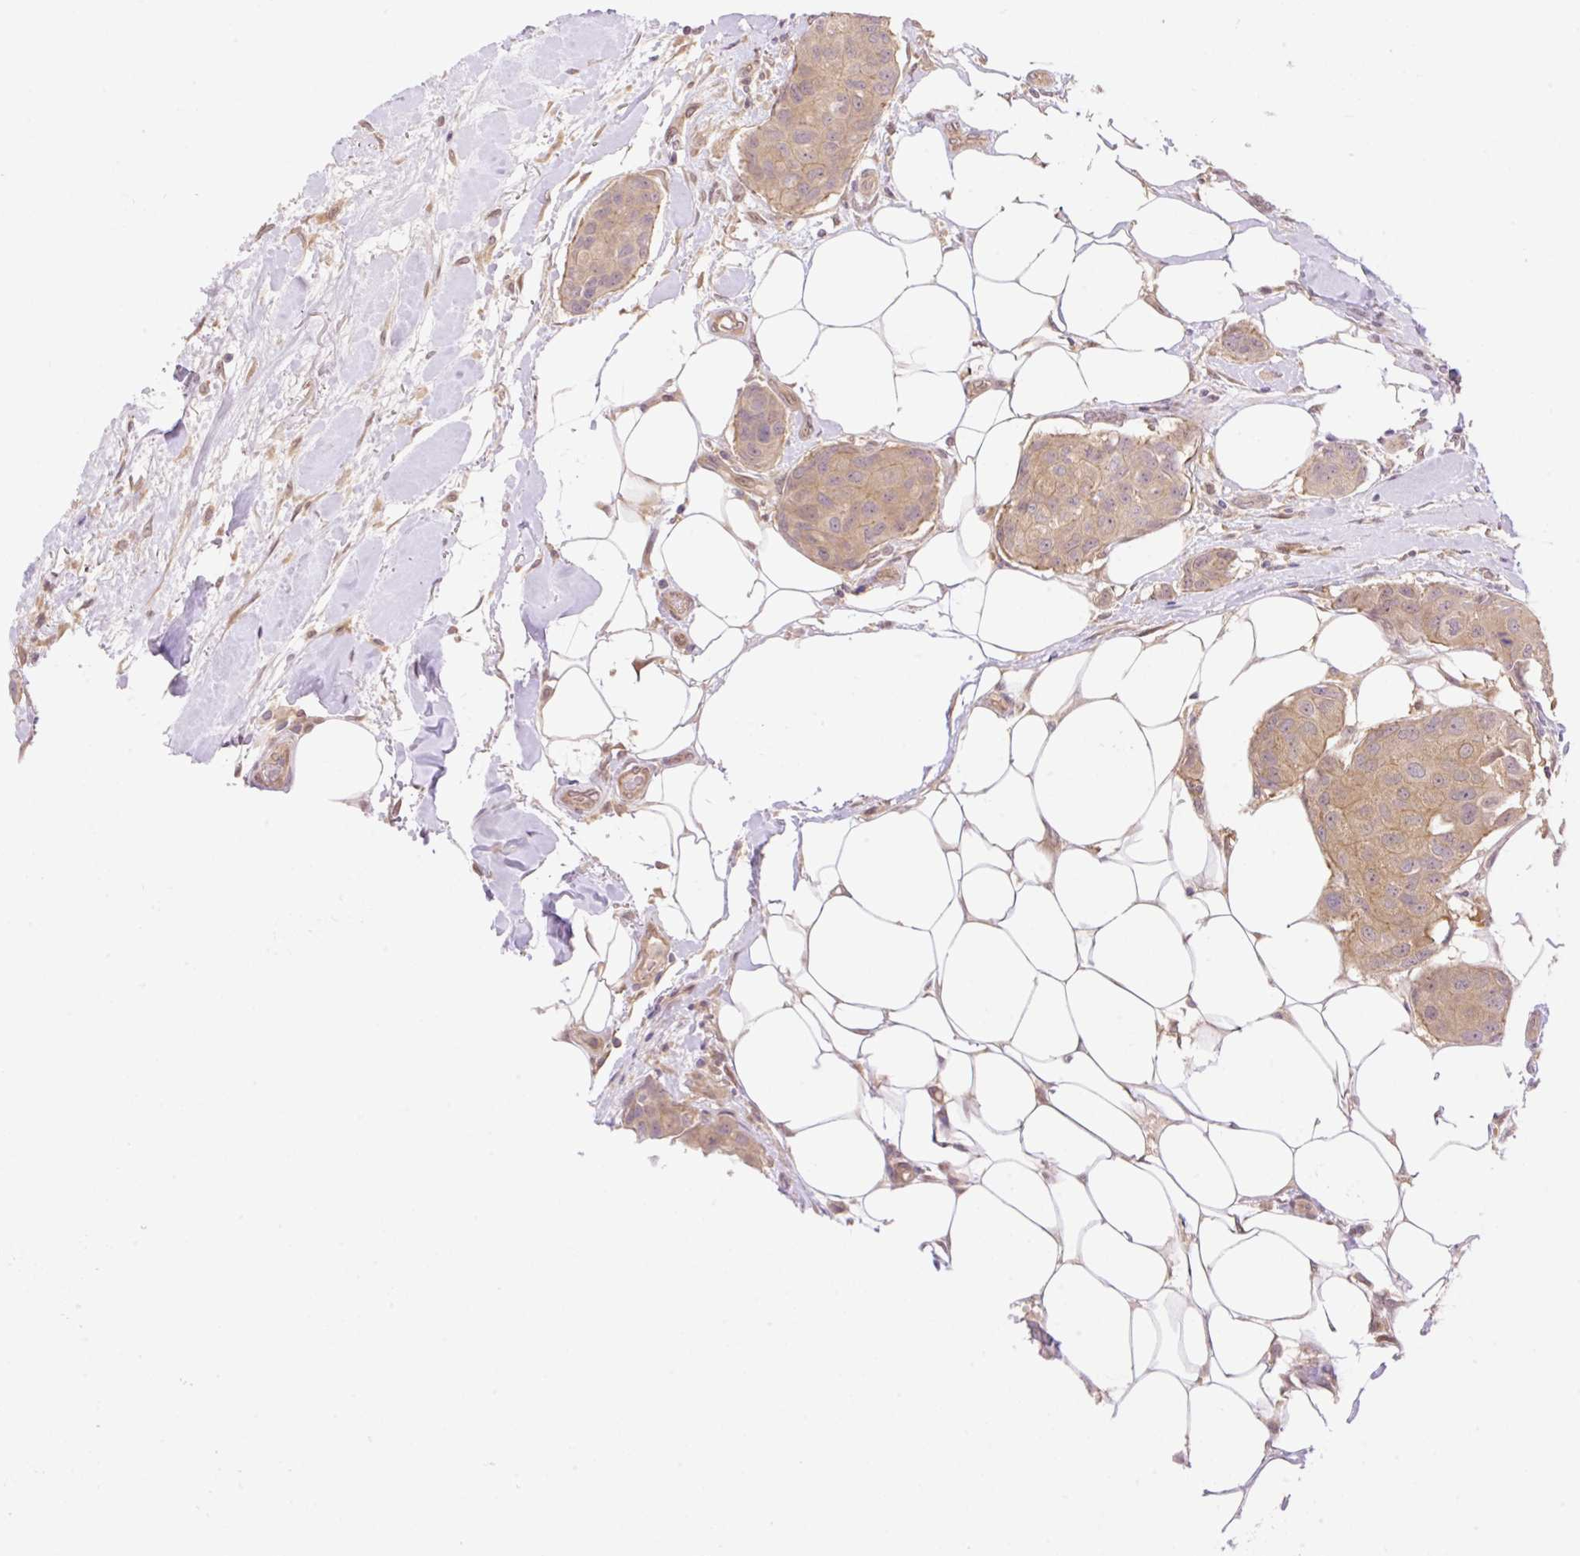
{"staining": {"intensity": "weak", "quantity": ">75%", "location": "cytoplasmic/membranous"}, "tissue": "breast cancer", "cell_type": "Tumor cells", "image_type": "cancer", "snomed": [{"axis": "morphology", "description": "Duct carcinoma"}, {"axis": "topography", "description": "Breast"}, {"axis": "topography", "description": "Lymph node"}], "caption": "IHC micrograph of human breast cancer (intraductal carcinoma) stained for a protein (brown), which shows low levels of weak cytoplasmic/membranous positivity in approximately >75% of tumor cells.", "gene": "VPS25", "patient": {"sex": "female", "age": 80}}